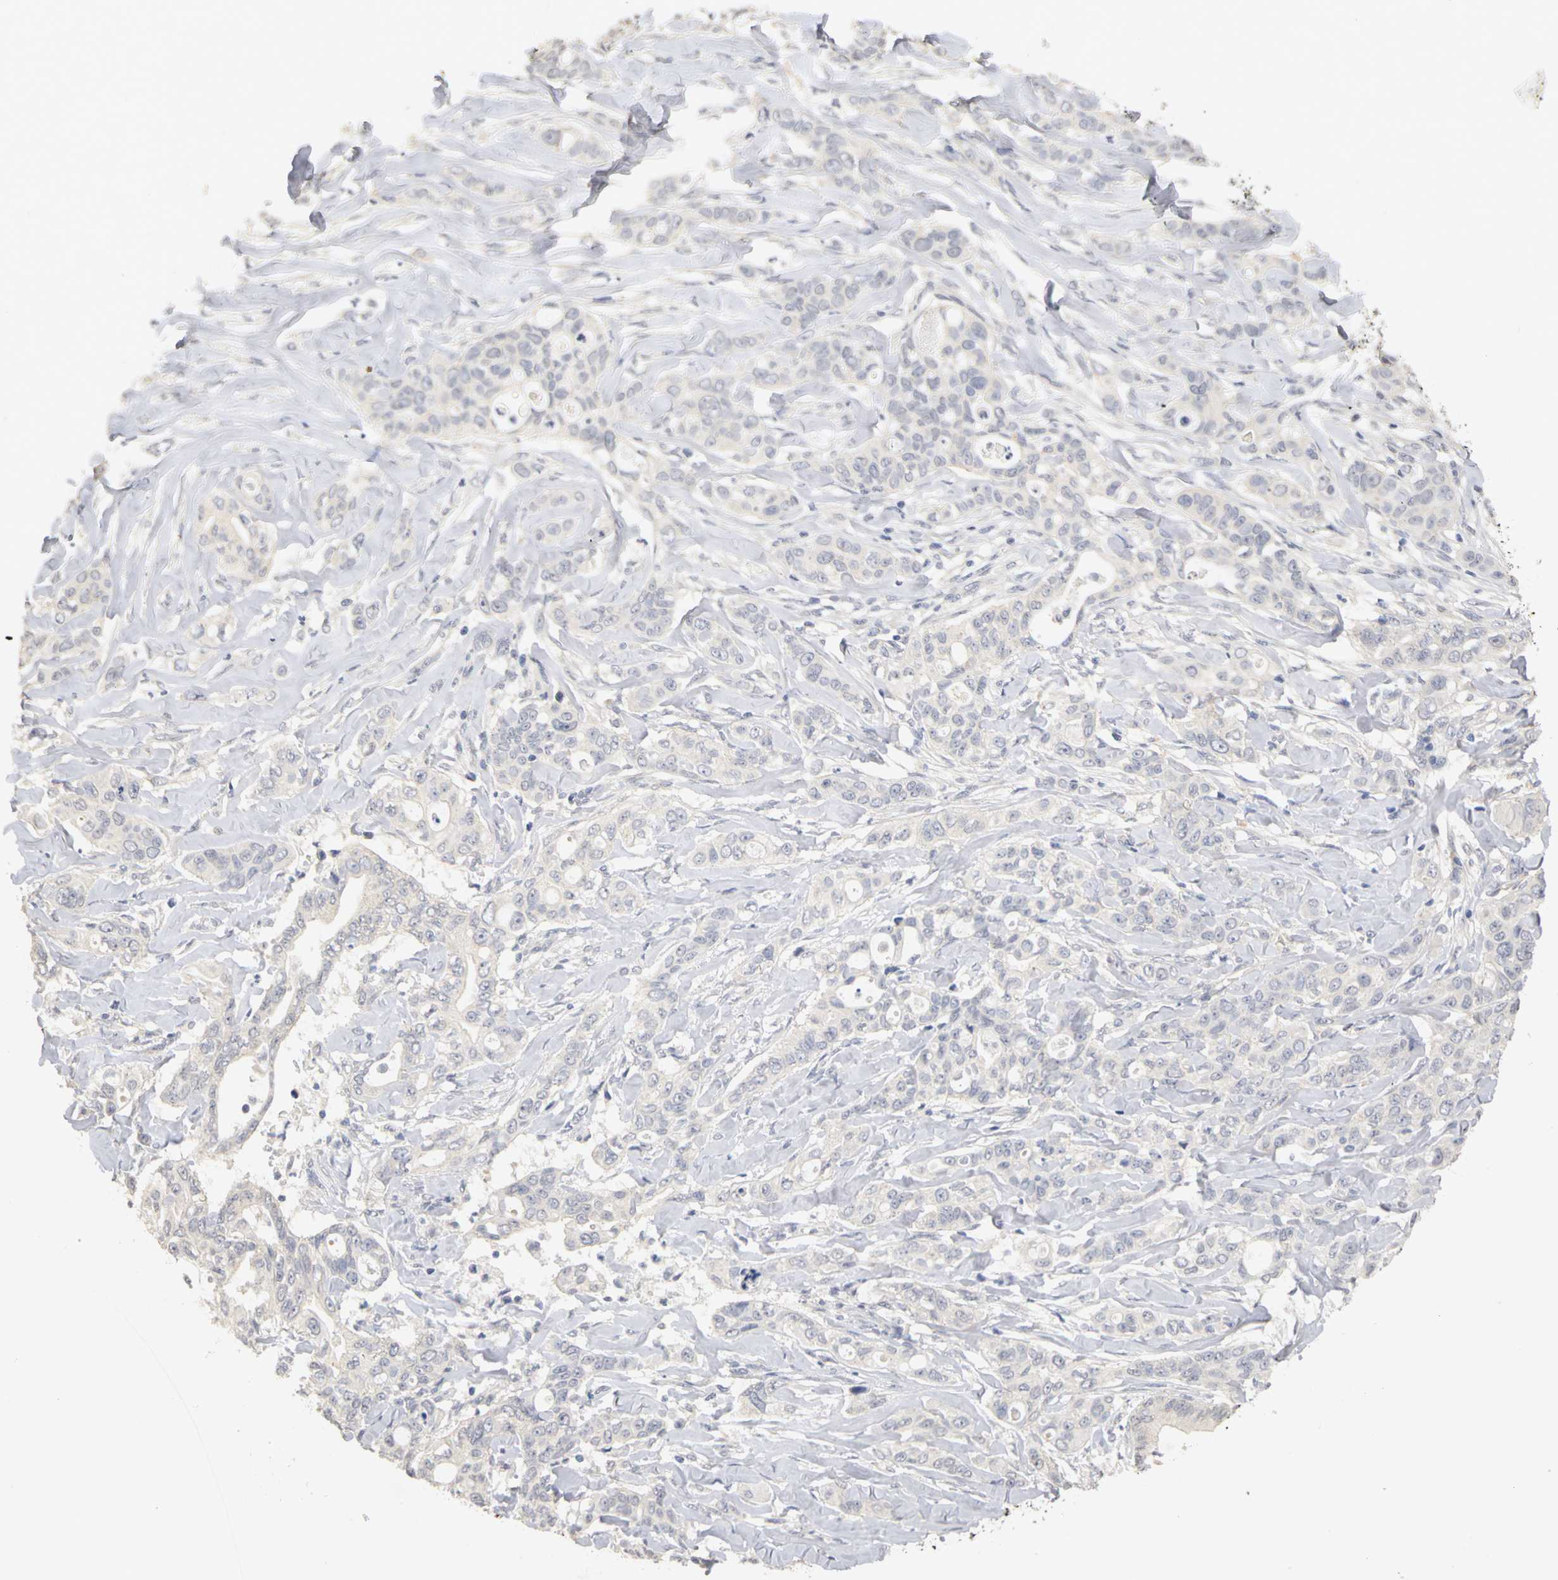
{"staining": {"intensity": "negative", "quantity": "none", "location": "none"}, "tissue": "liver cancer", "cell_type": "Tumor cells", "image_type": "cancer", "snomed": [{"axis": "morphology", "description": "Cholangiocarcinoma"}, {"axis": "topography", "description": "Liver"}], "caption": "Immunohistochemistry histopathology image of human cholangiocarcinoma (liver) stained for a protein (brown), which shows no staining in tumor cells.", "gene": "PGR", "patient": {"sex": "female", "age": 67}}